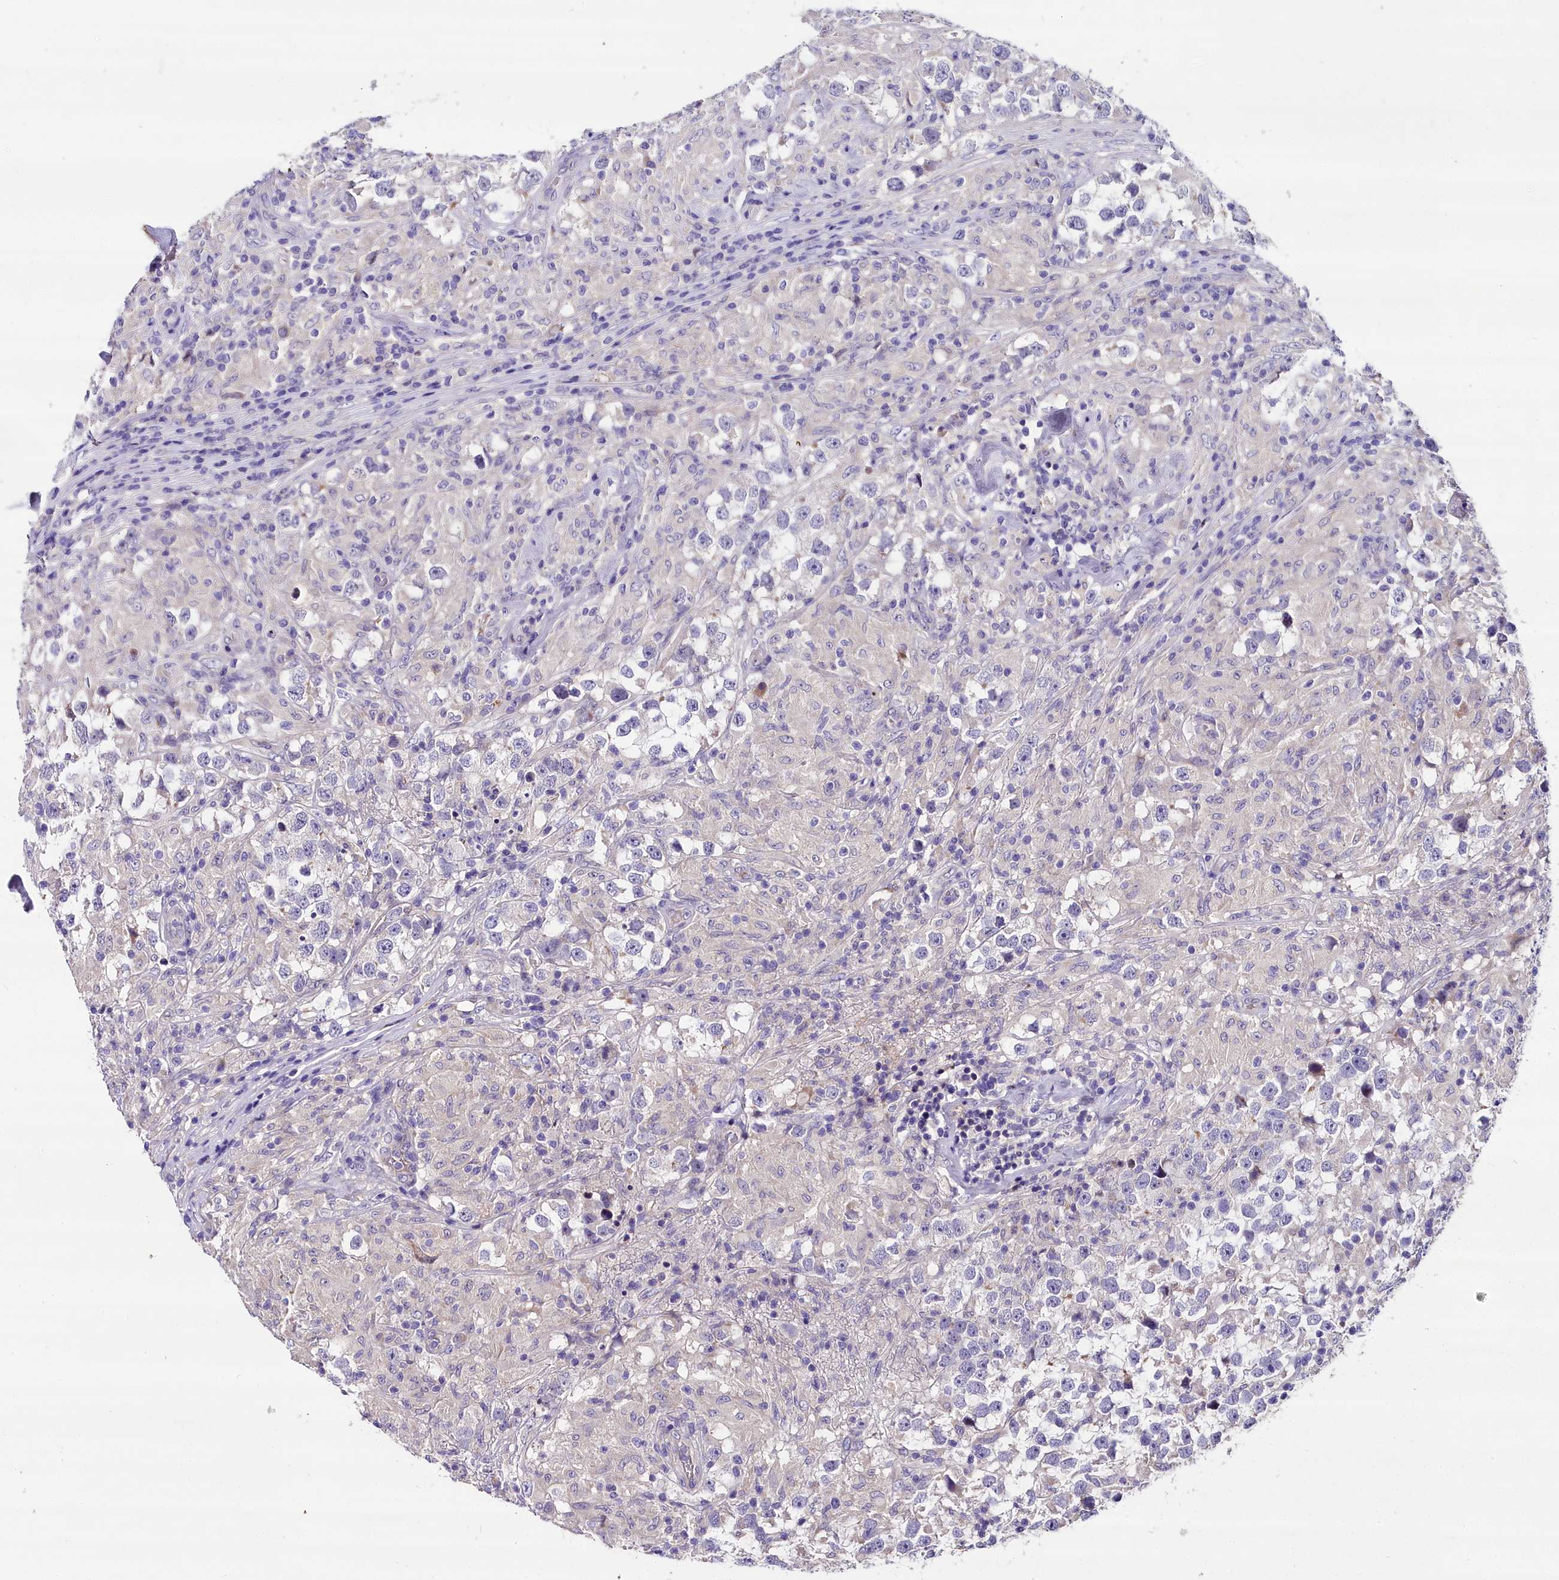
{"staining": {"intensity": "negative", "quantity": "none", "location": "none"}, "tissue": "testis cancer", "cell_type": "Tumor cells", "image_type": "cancer", "snomed": [{"axis": "morphology", "description": "Seminoma, NOS"}, {"axis": "topography", "description": "Testis"}], "caption": "DAB (3,3'-diaminobenzidine) immunohistochemical staining of human seminoma (testis) exhibits no significant staining in tumor cells.", "gene": "NT5M", "patient": {"sex": "male", "age": 46}}